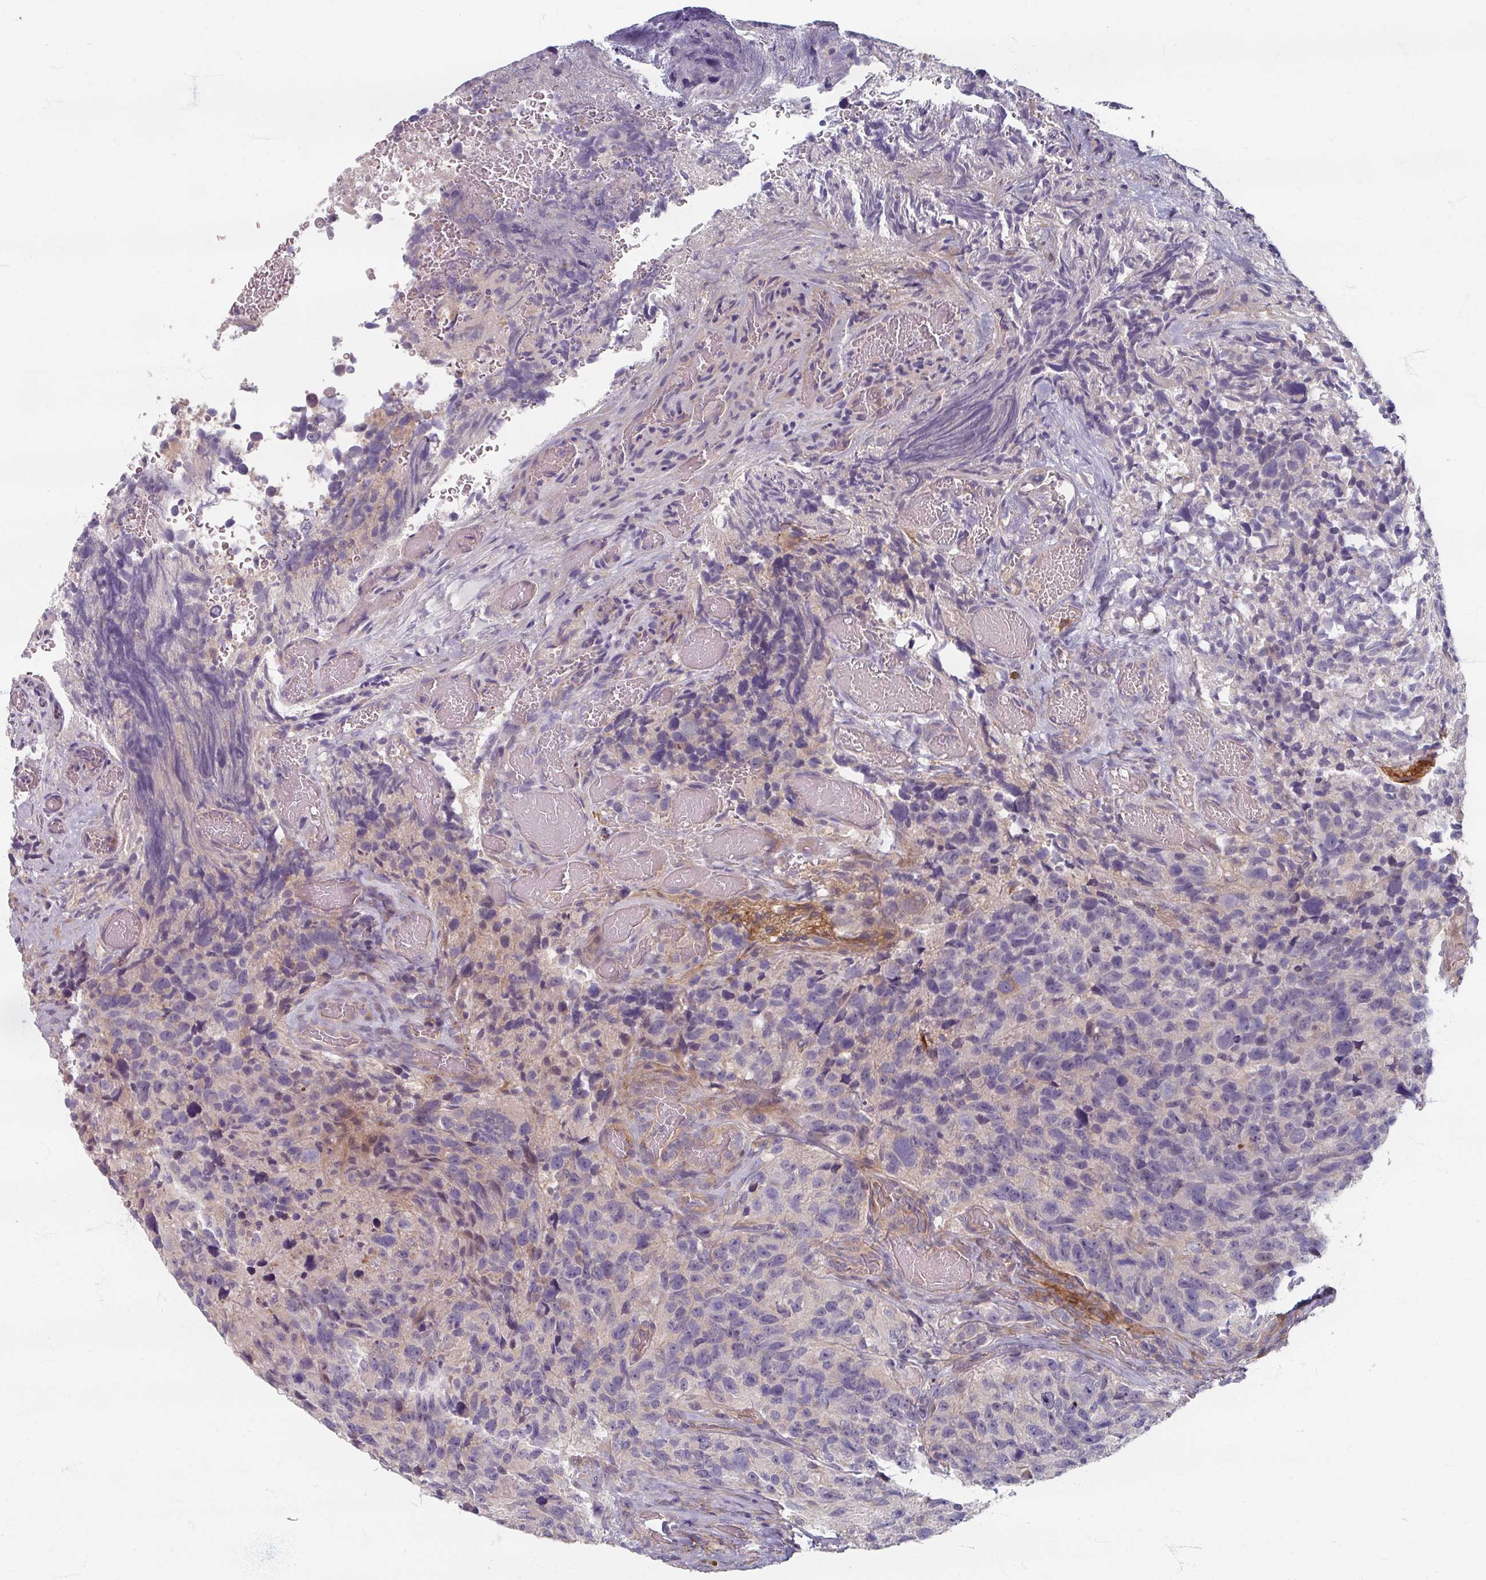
{"staining": {"intensity": "negative", "quantity": "none", "location": "none"}, "tissue": "glioma", "cell_type": "Tumor cells", "image_type": "cancer", "snomed": [{"axis": "morphology", "description": "Glioma, malignant, High grade"}, {"axis": "topography", "description": "Brain"}], "caption": "Immunohistochemistry (IHC) image of human high-grade glioma (malignant) stained for a protein (brown), which displays no expression in tumor cells. The staining is performed using DAB (3,3'-diaminobenzidine) brown chromogen with nuclei counter-stained in using hematoxylin.", "gene": "STAM", "patient": {"sex": "male", "age": 69}}